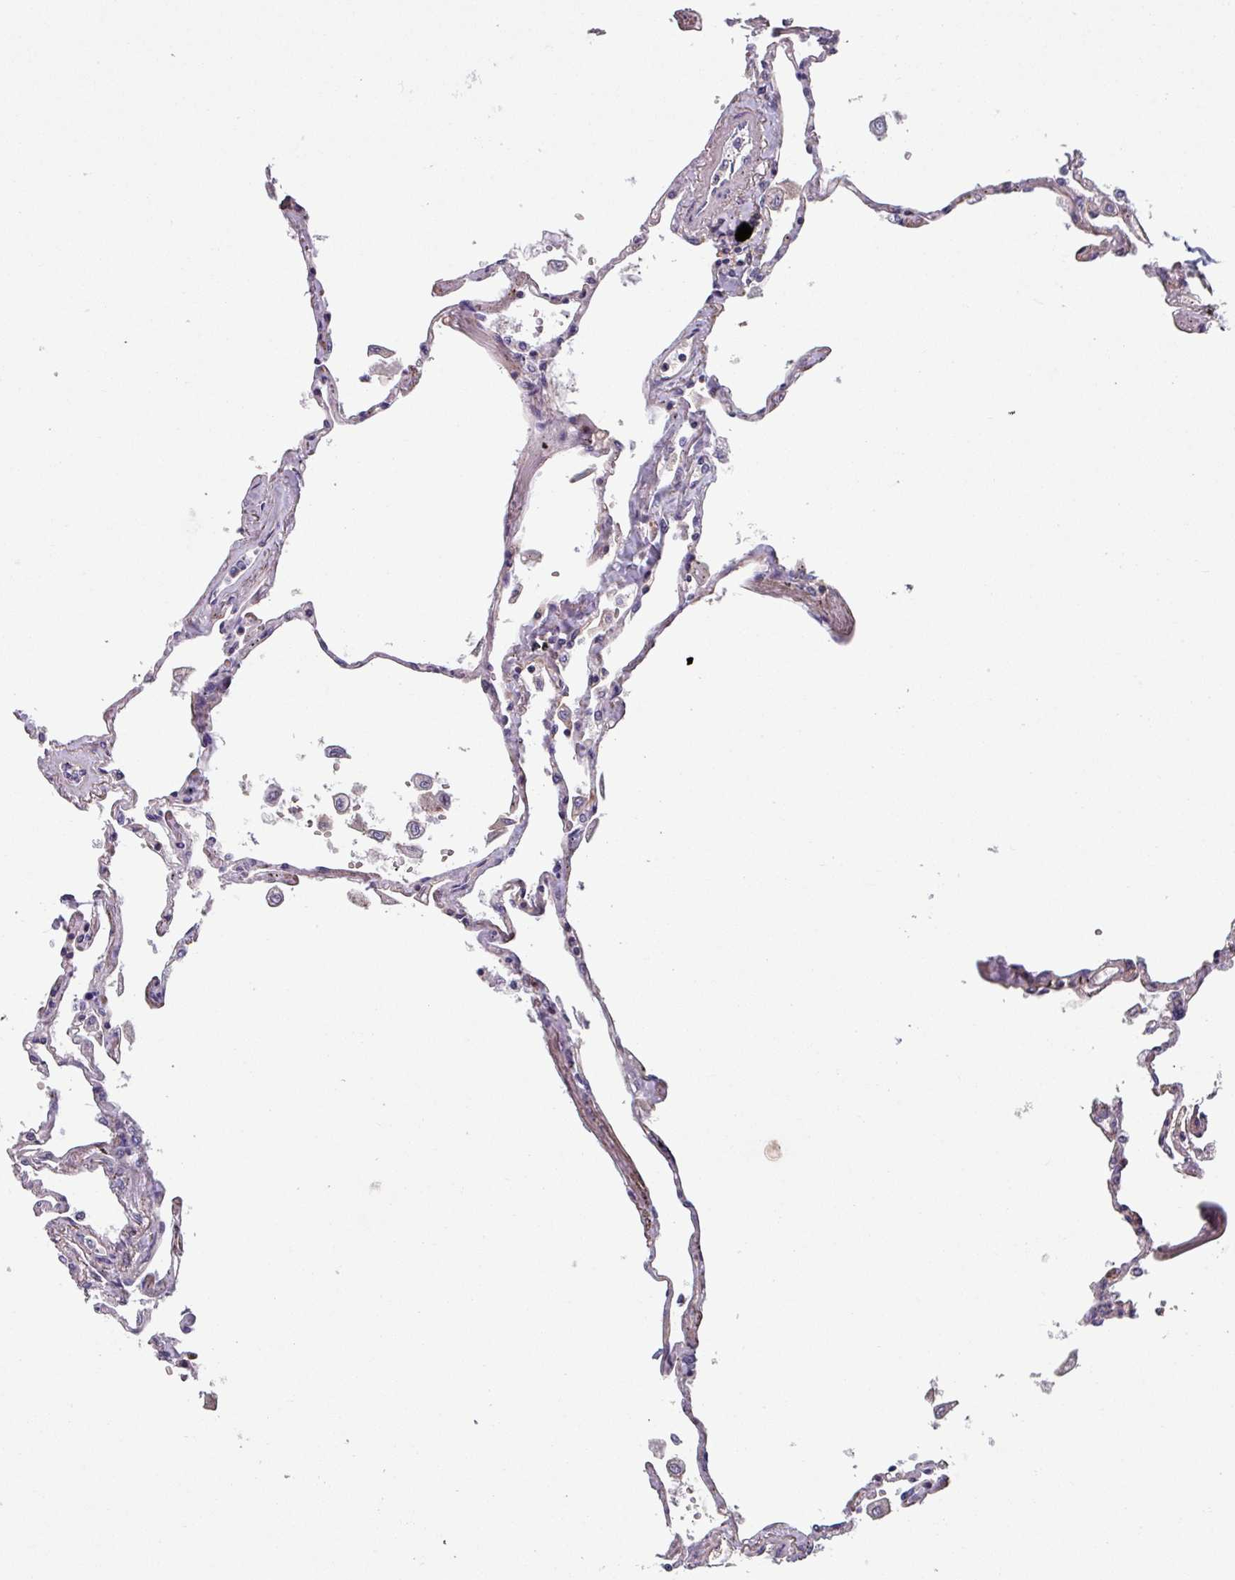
{"staining": {"intensity": "negative", "quantity": "none", "location": "none"}, "tissue": "lung", "cell_type": "Alveolar cells", "image_type": "normal", "snomed": [{"axis": "morphology", "description": "Normal tissue, NOS"}, {"axis": "topography", "description": "Lung"}], "caption": "Immunohistochemistry of unremarkable lung shows no positivity in alveolar cells. (Stains: DAB (3,3'-diaminobenzidine) immunohistochemistry (IHC) with hematoxylin counter stain, Microscopy: brightfield microscopy at high magnification).", "gene": "TMEM132A", "patient": {"sex": "female", "age": 67}}